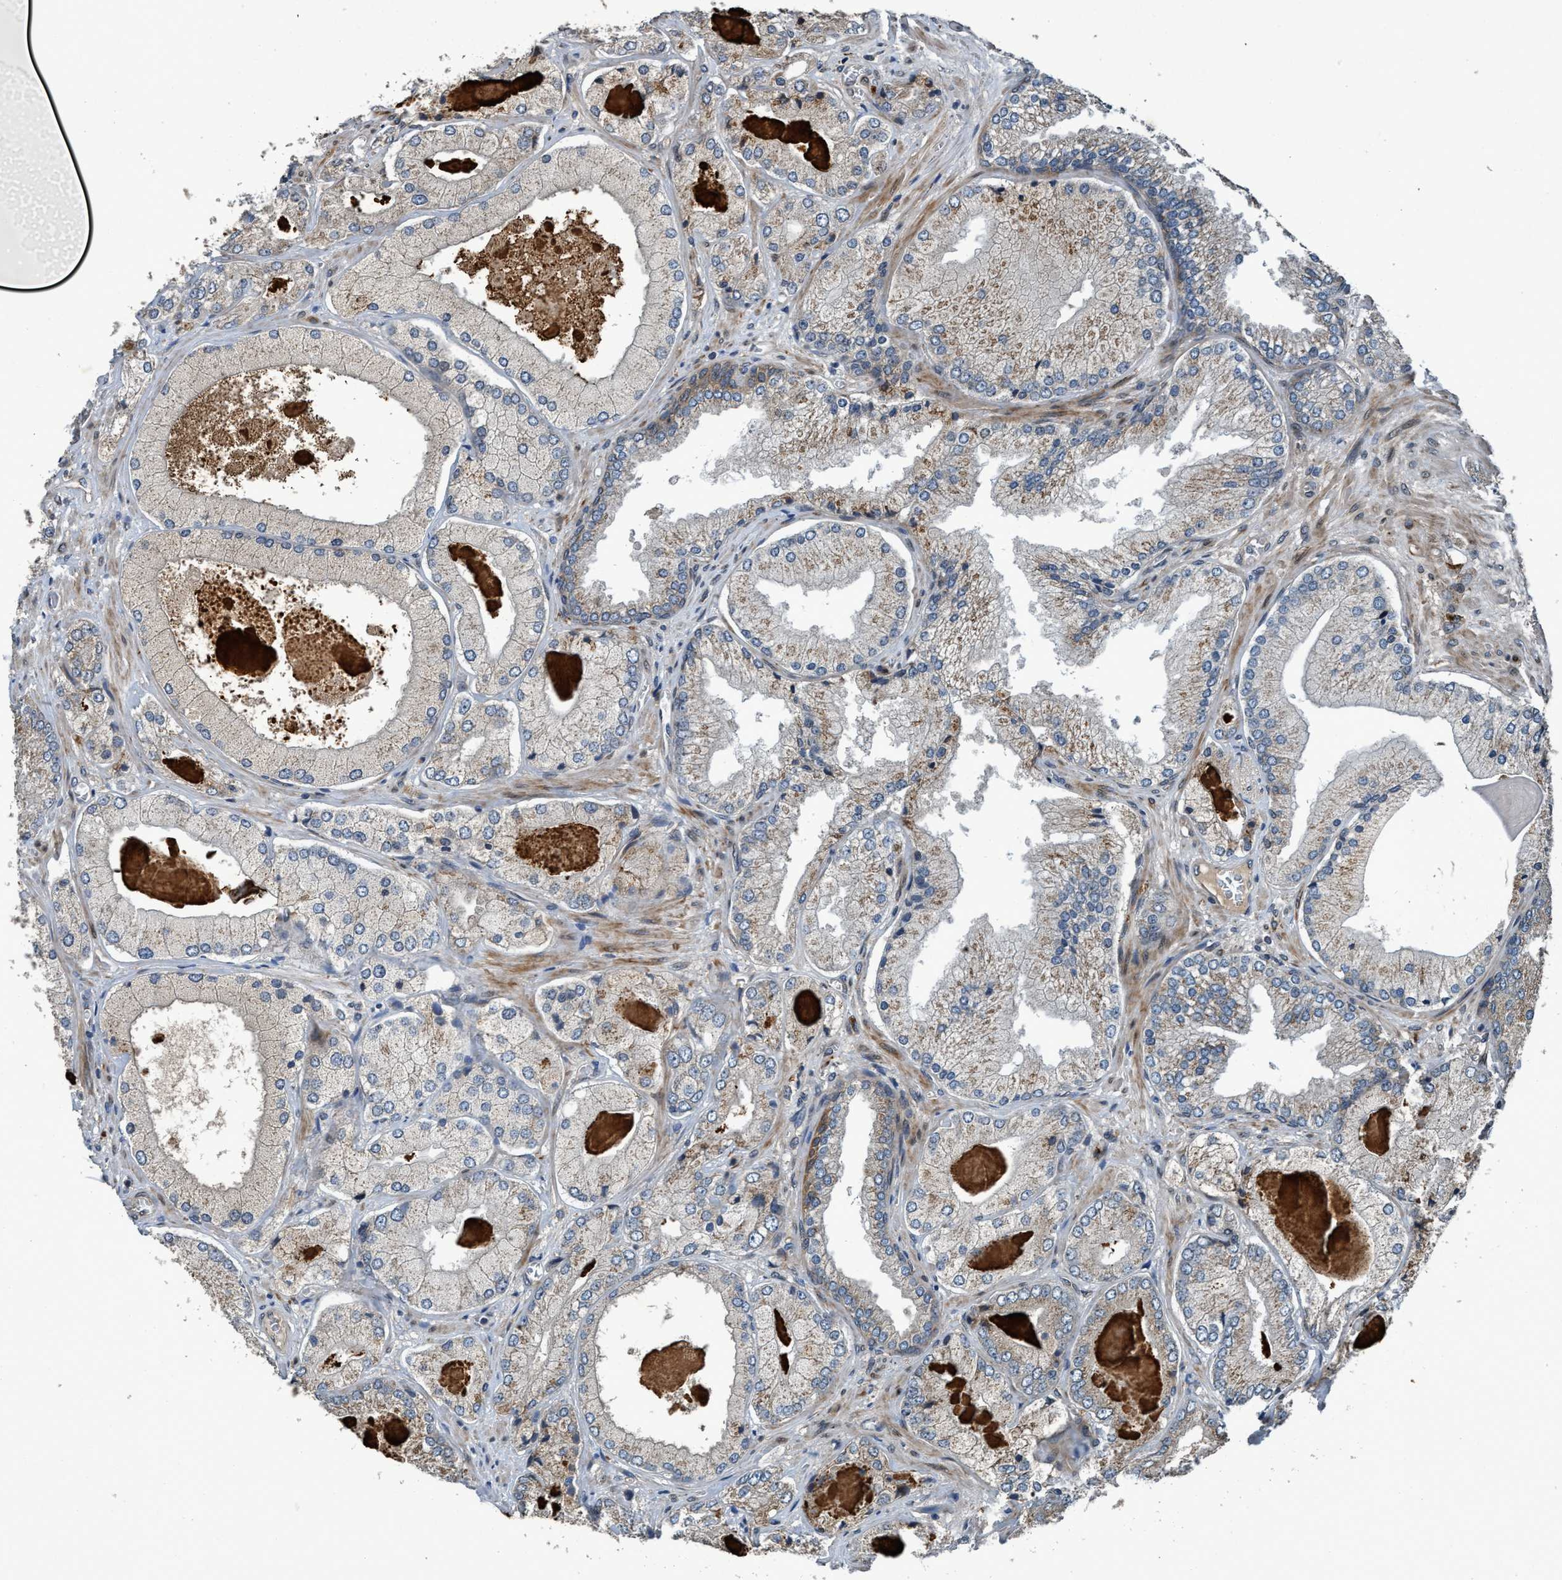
{"staining": {"intensity": "moderate", "quantity": "<25%", "location": "cytoplasmic/membranous"}, "tissue": "prostate cancer", "cell_type": "Tumor cells", "image_type": "cancer", "snomed": [{"axis": "morphology", "description": "Adenocarcinoma, Low grade"}, {"axis": "topography", "description": "Prostate"}], "caption": "Protein analysis of prostate cancer tissue demonstrates moderate cytoplasmic/membranous expression in about <25% of tumor cells.", "gene": "MACC1", "patient": {"sex": "male", "age": 65}}